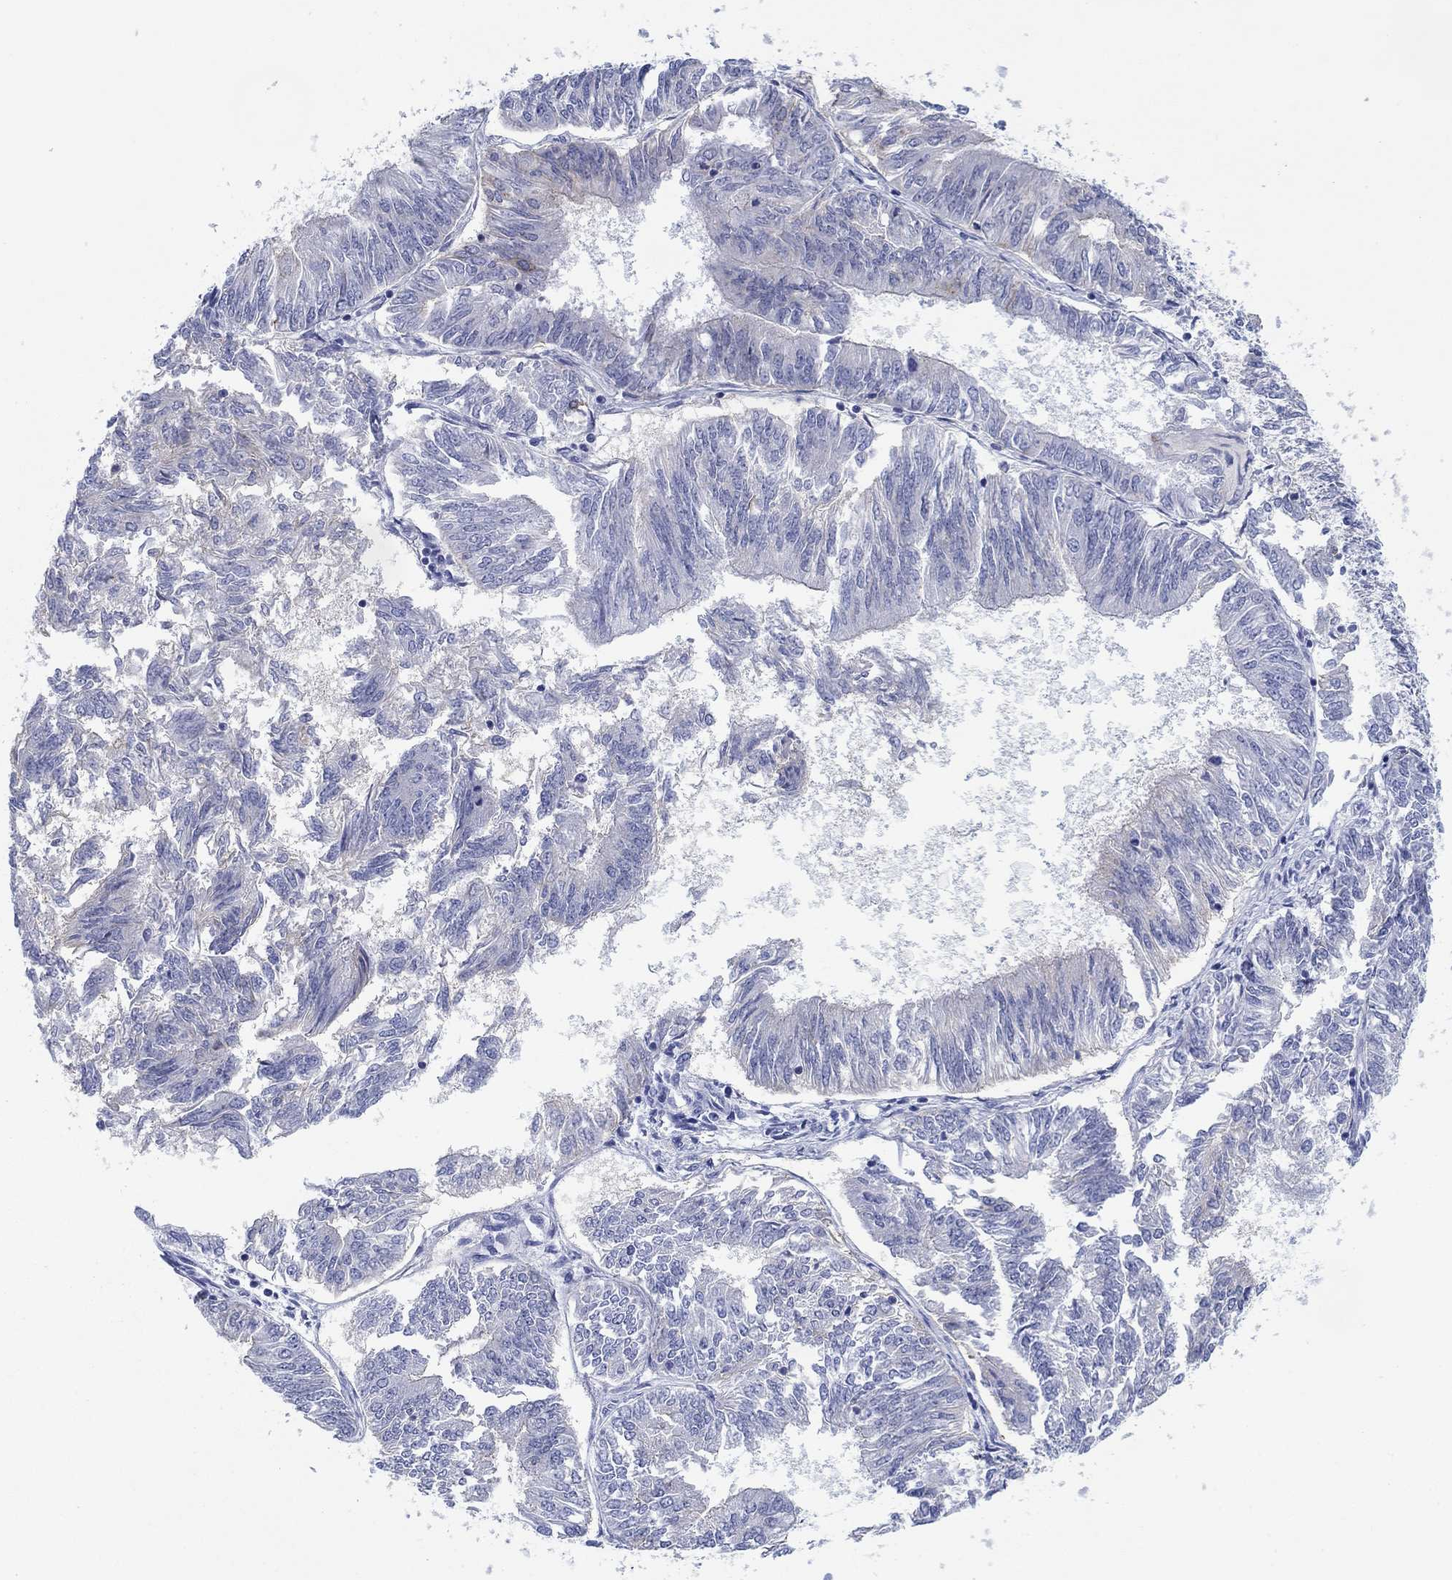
{"staining": {"intensity": "negative", "quantity": "none", "location": "none"}, "tissue": "endometrial cancer", "cell_type": "Tumor cells", "image_type": "cancer", "snomed": [{"axis": "morphology", "description": "Adenocarcinoma, NOS"}, {"axis": "topography", "description": "Endometrium"}], "caption": "Immunohistochemistry photomicrograph of neoplastic tissue: human endometrial cancer stained with DAB (3,3'-diaminobenzidine) shows no significant protein expression in tumor cells.", "gene": "ATP1B1", "patient": {"sex": "female", "age": 58}}